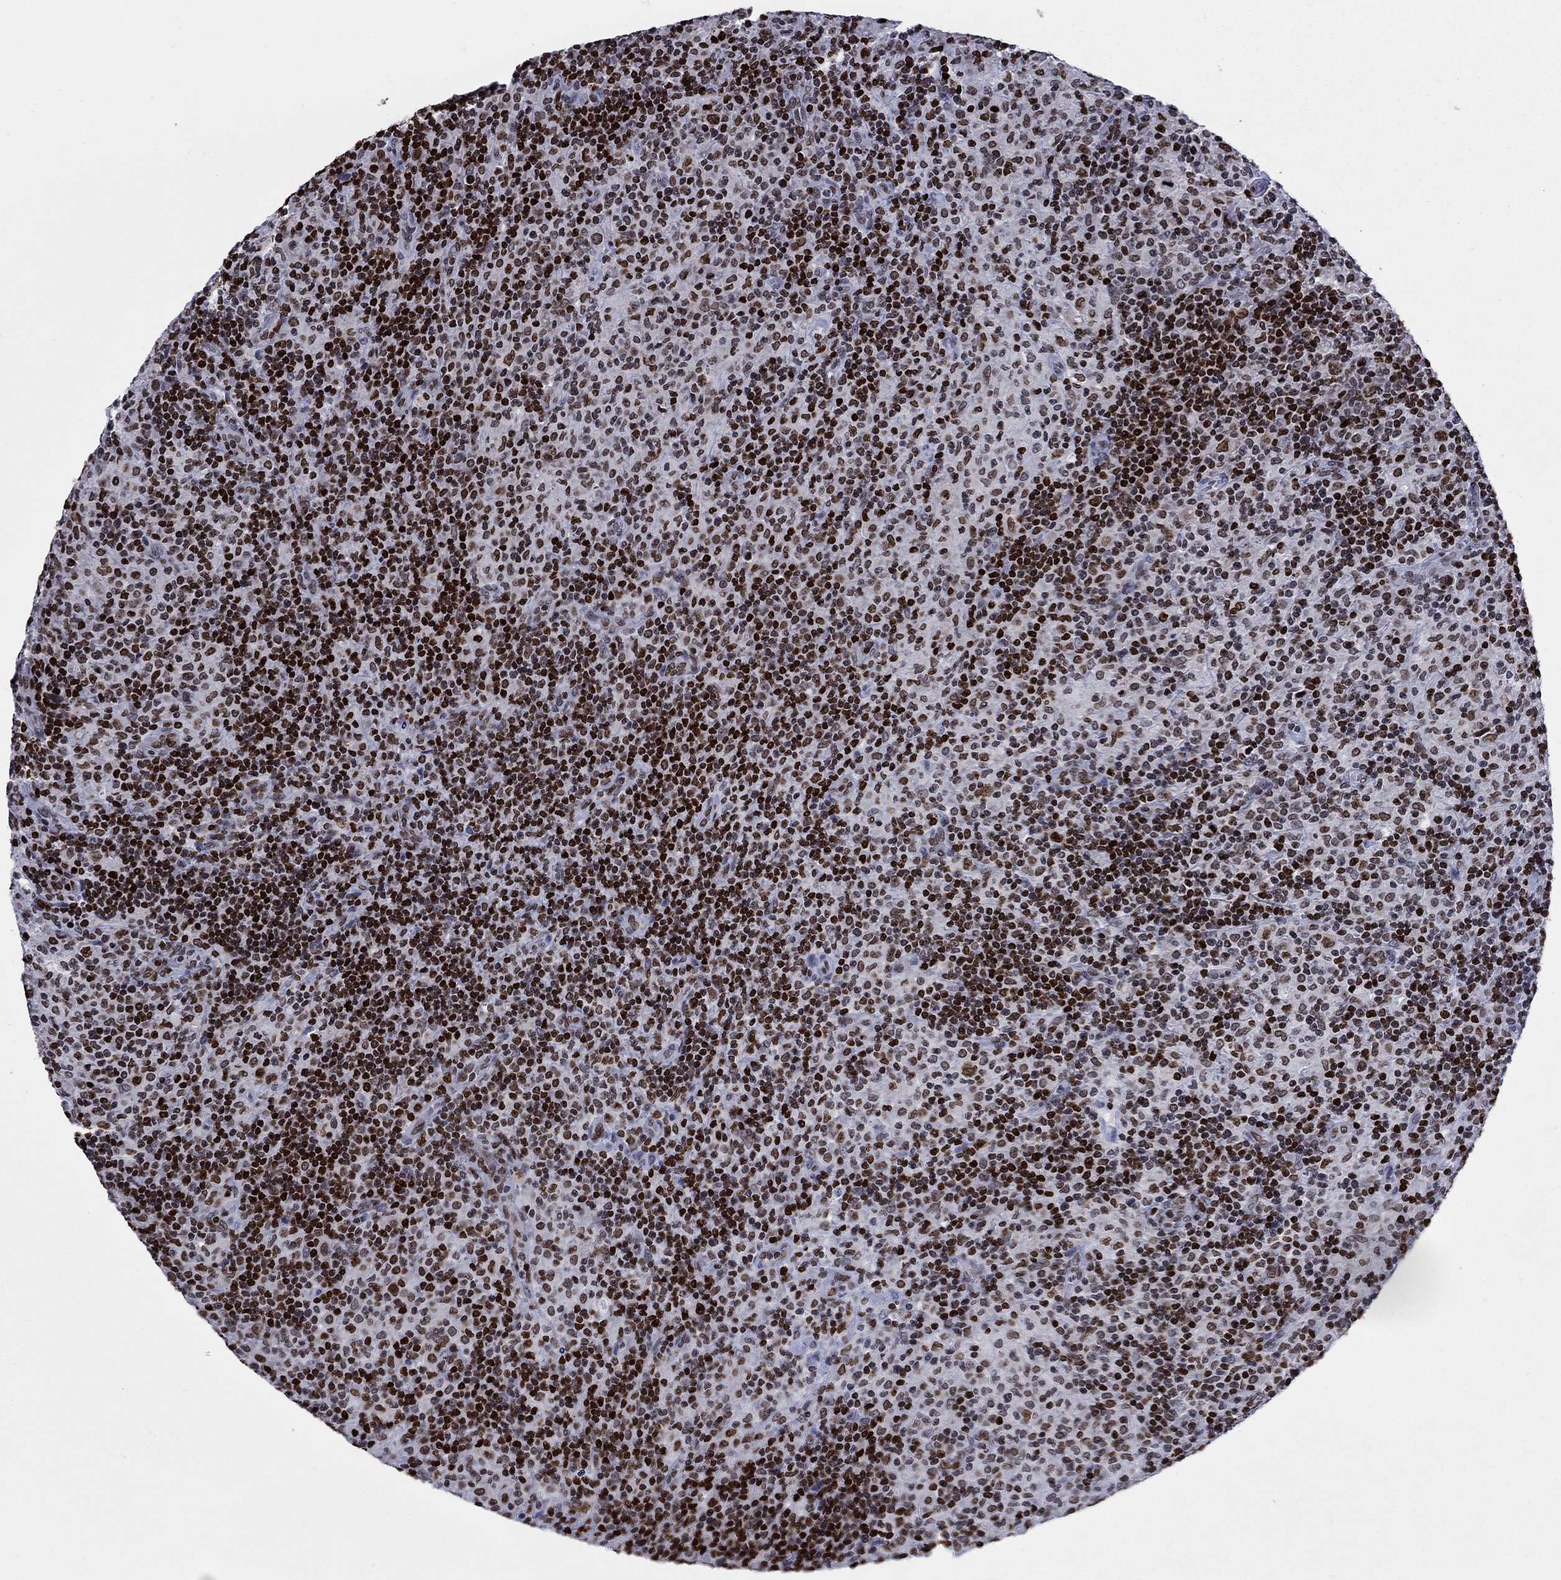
{"staining": {"intensity": "moderate", "quantity": ">75%", "location": "nuclear"}, "tissue": "lymphoma", "cell_type": "Tumor cells", "image_type": "cancer", "snomed": [{"axis": "morphology", "description": "Hodgkin's disease, NOS"}, {"axis": "topography", "description": "Lymph node"}], "caption": "High-magnification brightfield microscopy of Hodgkin's disease stained with DAB (brown) and counterstained with hematoxylin (blue). tumor cells exhibit moderate nuclear staining is seen in about>75% of cells.", "gene": "HMGA1", "patient": {"sex": "male", "age": 70}}